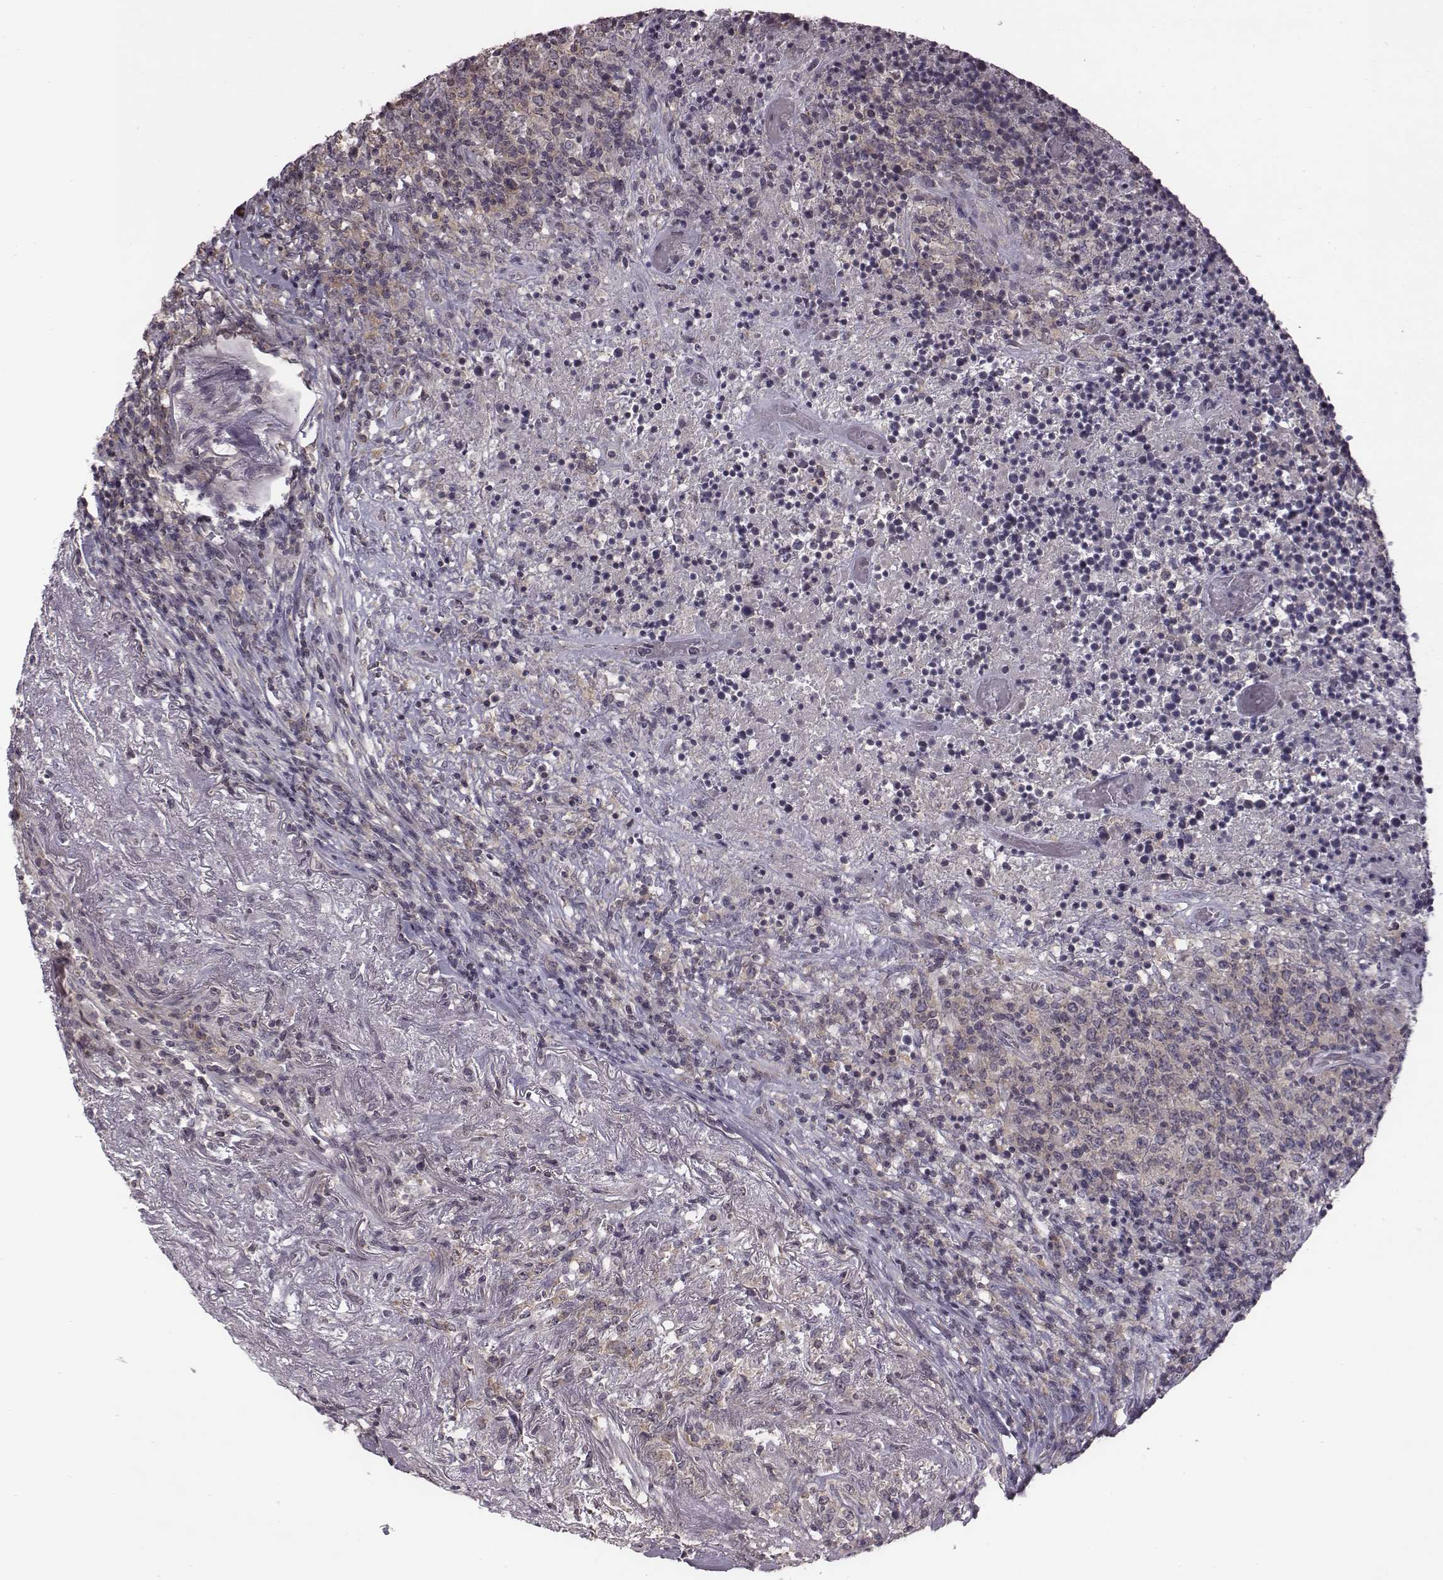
{"staining": {"intensity": "weak", "quantity": ">75%", "location": "cytoplasmic/membranous"}, "tissue": "lymphoma", "cell_type": "Tumor cells", "image_type": "cancer", "snomed": [{"axis": "morphology", "description": "Malignant lymphoma, non-Hodgkin's type, High grade"}, {"axis": "topography", "description": "Lung"}], "caption": "Immunohistochemical staining of human high-grade malignant lymphoma, non-Hodgkin's type demonstrates low levels of weak cytoplasmic/membranous positivity in approximately >75% of tumor cells.", "gene": "BICDL1", "patient": {"sex": "male", "age": 79}}